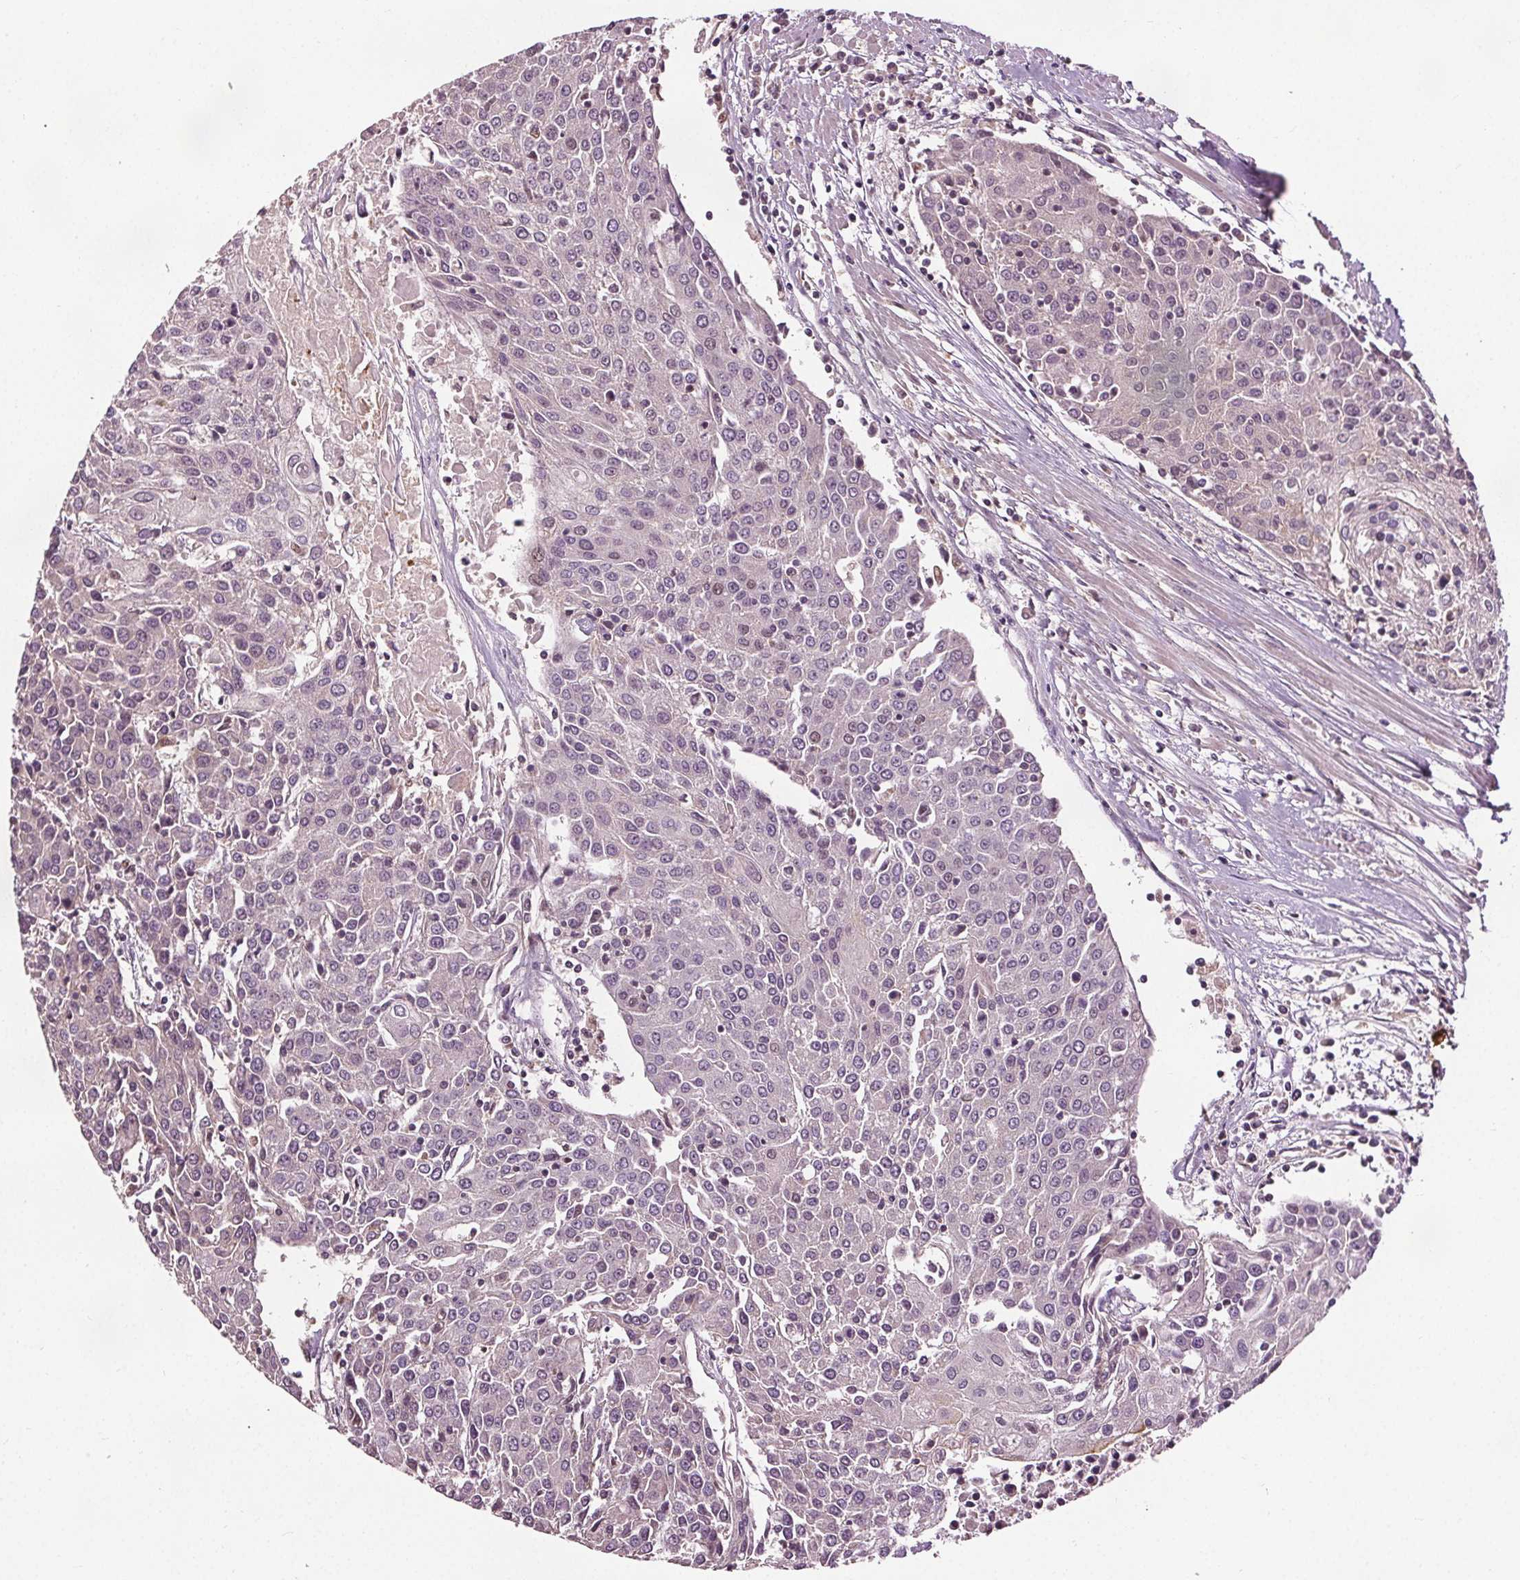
{"staining": {"intensity": "negative", "quantity": "none", "location": "none"}, "tissue": "urothelial cancer", "cell_type": "Tumor cells", "image_type": "cancer", "snomed": [{"axis": "morphology", "description": "Urothelial carcinoma, High grade"}, {"axis": "topography", "description": "Urinary bladder"}], "caption": "There is no significant positivity in tumor cells of urothelial cancer. (Immunohistochemistry, brightfield microscopy, high magnification).", "gene": "DDX11", "patient": {"sex": "female", "age": 85}}